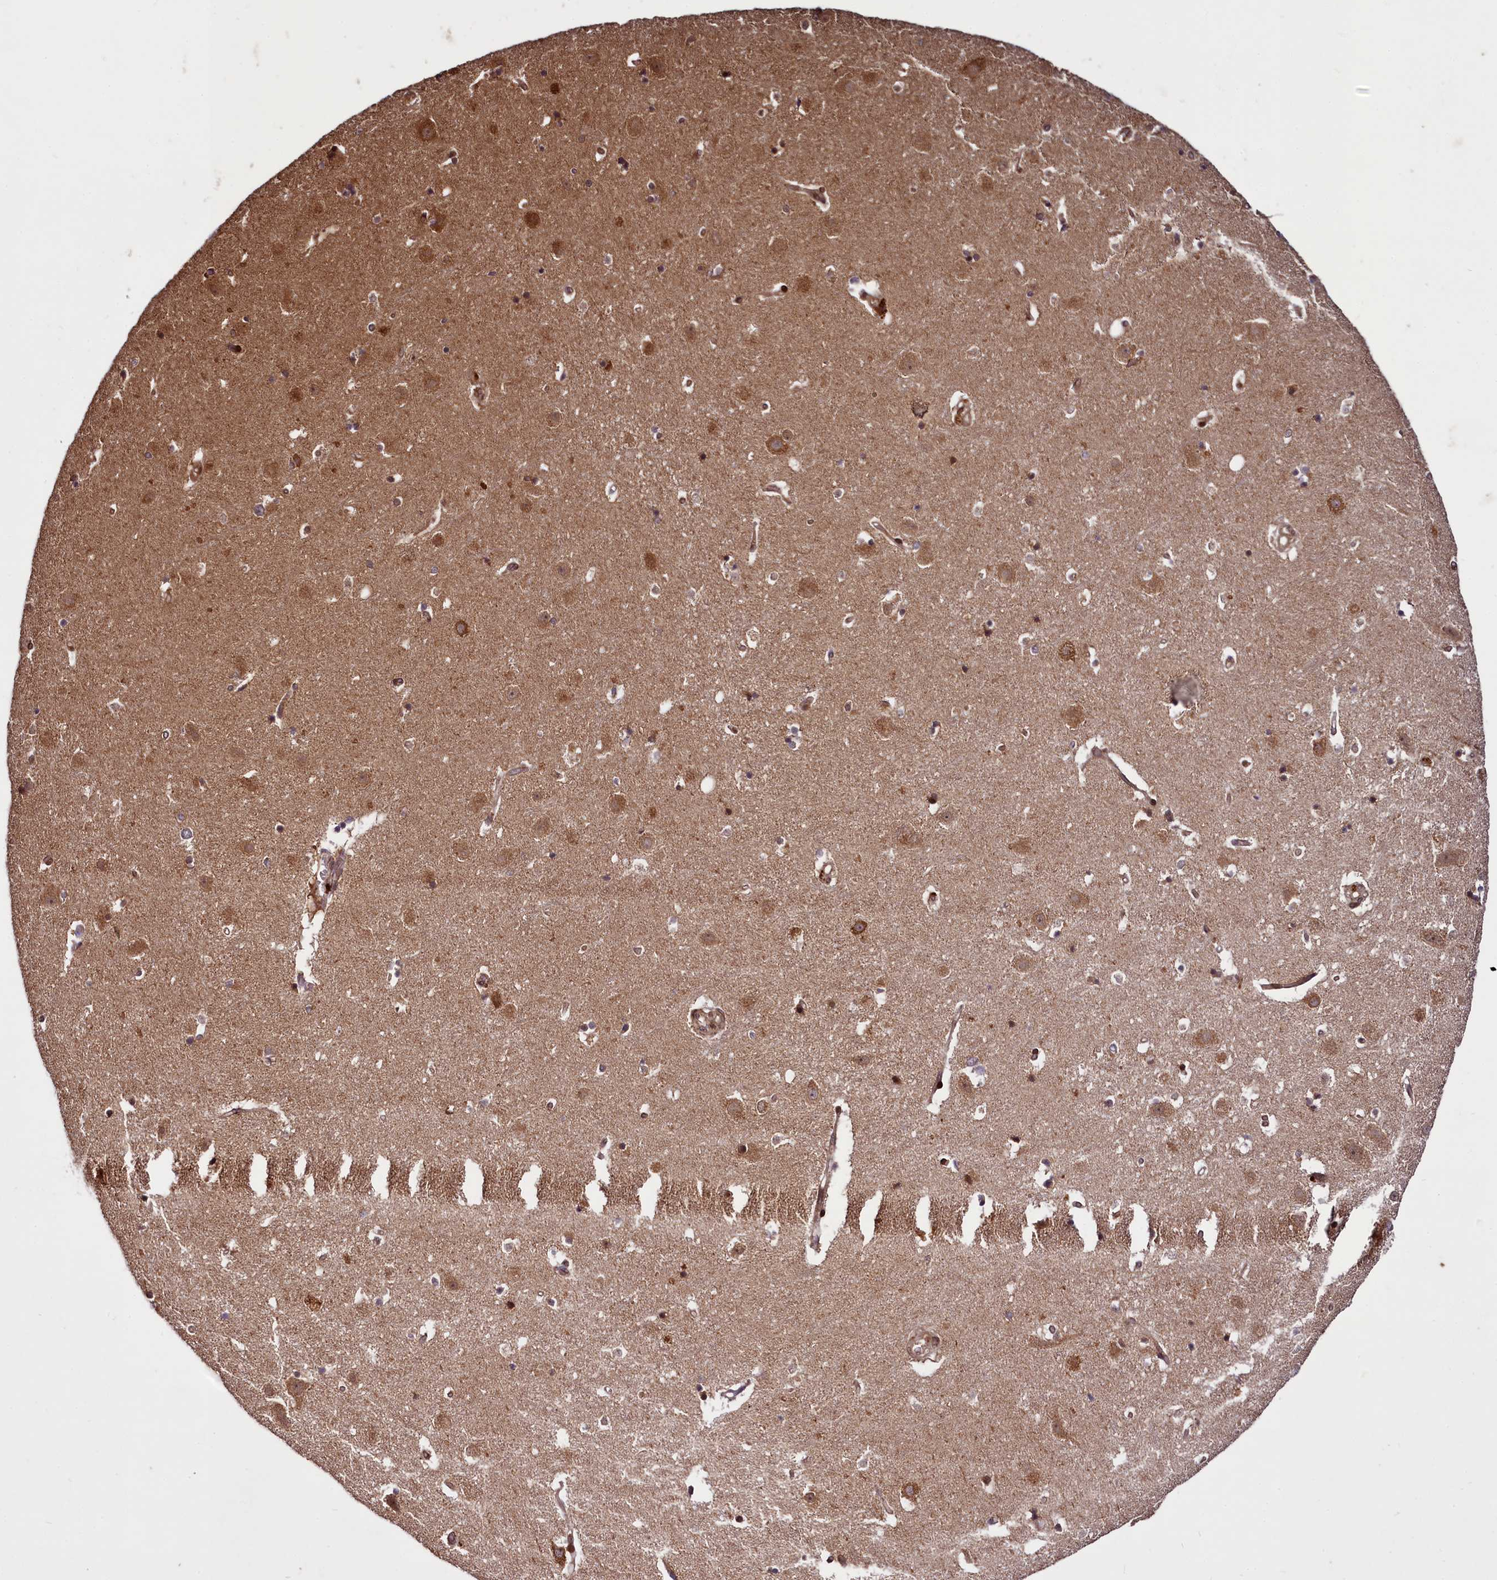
{"staining": {"intensity": "moderate", "quantity": "<25%", "location": "cytoplasmic/membranous"}, "tissue": "hippocampus", "cell_type": "Glial cells", "image_type": "normal", "snomed": [{"axis": "morphology", "description": "Normal tissue, NOS"}, {"axis": "topography", "description": "Hippocampus"}], "caption": "Brown immunohistochemical staining in benign human hippocampus exhibits moderate cytoplasmic/membranous staining in about <25% of glial cells.", "gene": "DCP1B", "patient": {"sex": "female", "age": 52}}